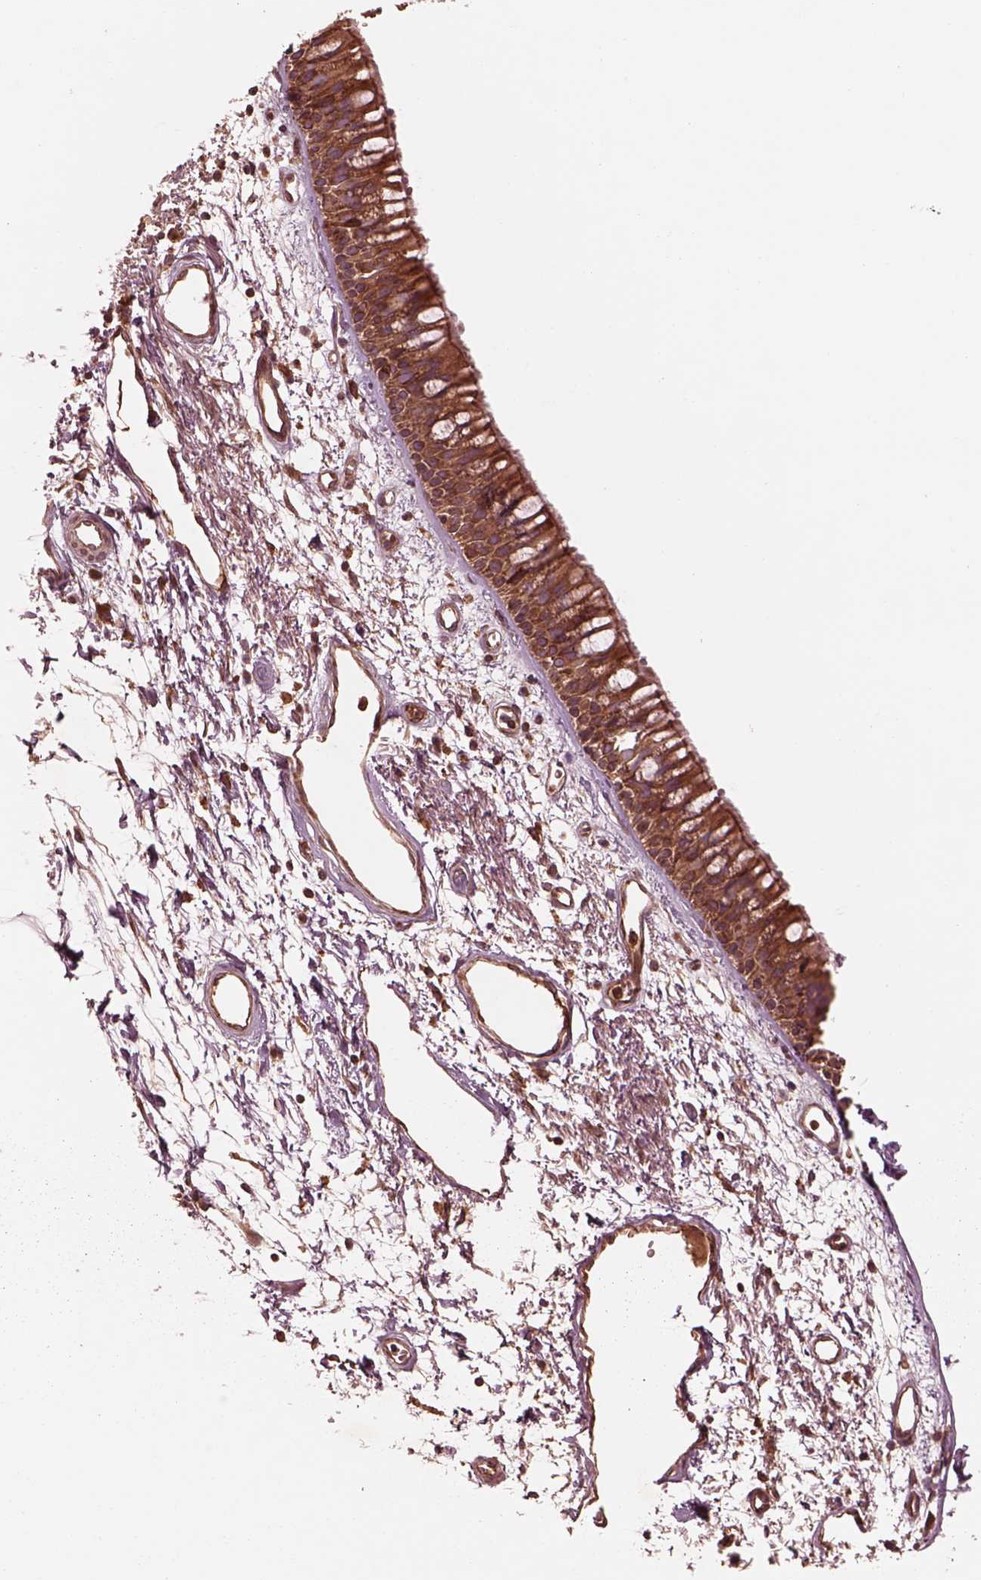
{"staining": {"intensity": "strong", "quantity": ">75%", "location": "cytoplasmic/membranous"}, "tissue": "bronchus", "cell_type": "Respiratory epithelial cells", "image_type": "normal", "snomed": [{"axis": "morphology", "description": "Normal tissue, NOS"}, {"axis": "morphology", "description": "Squamous cell carcinoma, NOS"}, {"axis": "topography", "description": "Cartilage tissue"}, {"axis": "topography", "description": "Bronchus"}, {"axis": "topography", "description": "Lung"}], "caption": "The micrograph displays staining of normal bronchus, revealing strong cytoplasmic/membranous protein positivity (brown color) within respiratory epithelial cells.", "gene": "PIK3R2", "patient": {"sex": "male", "age": 66}}